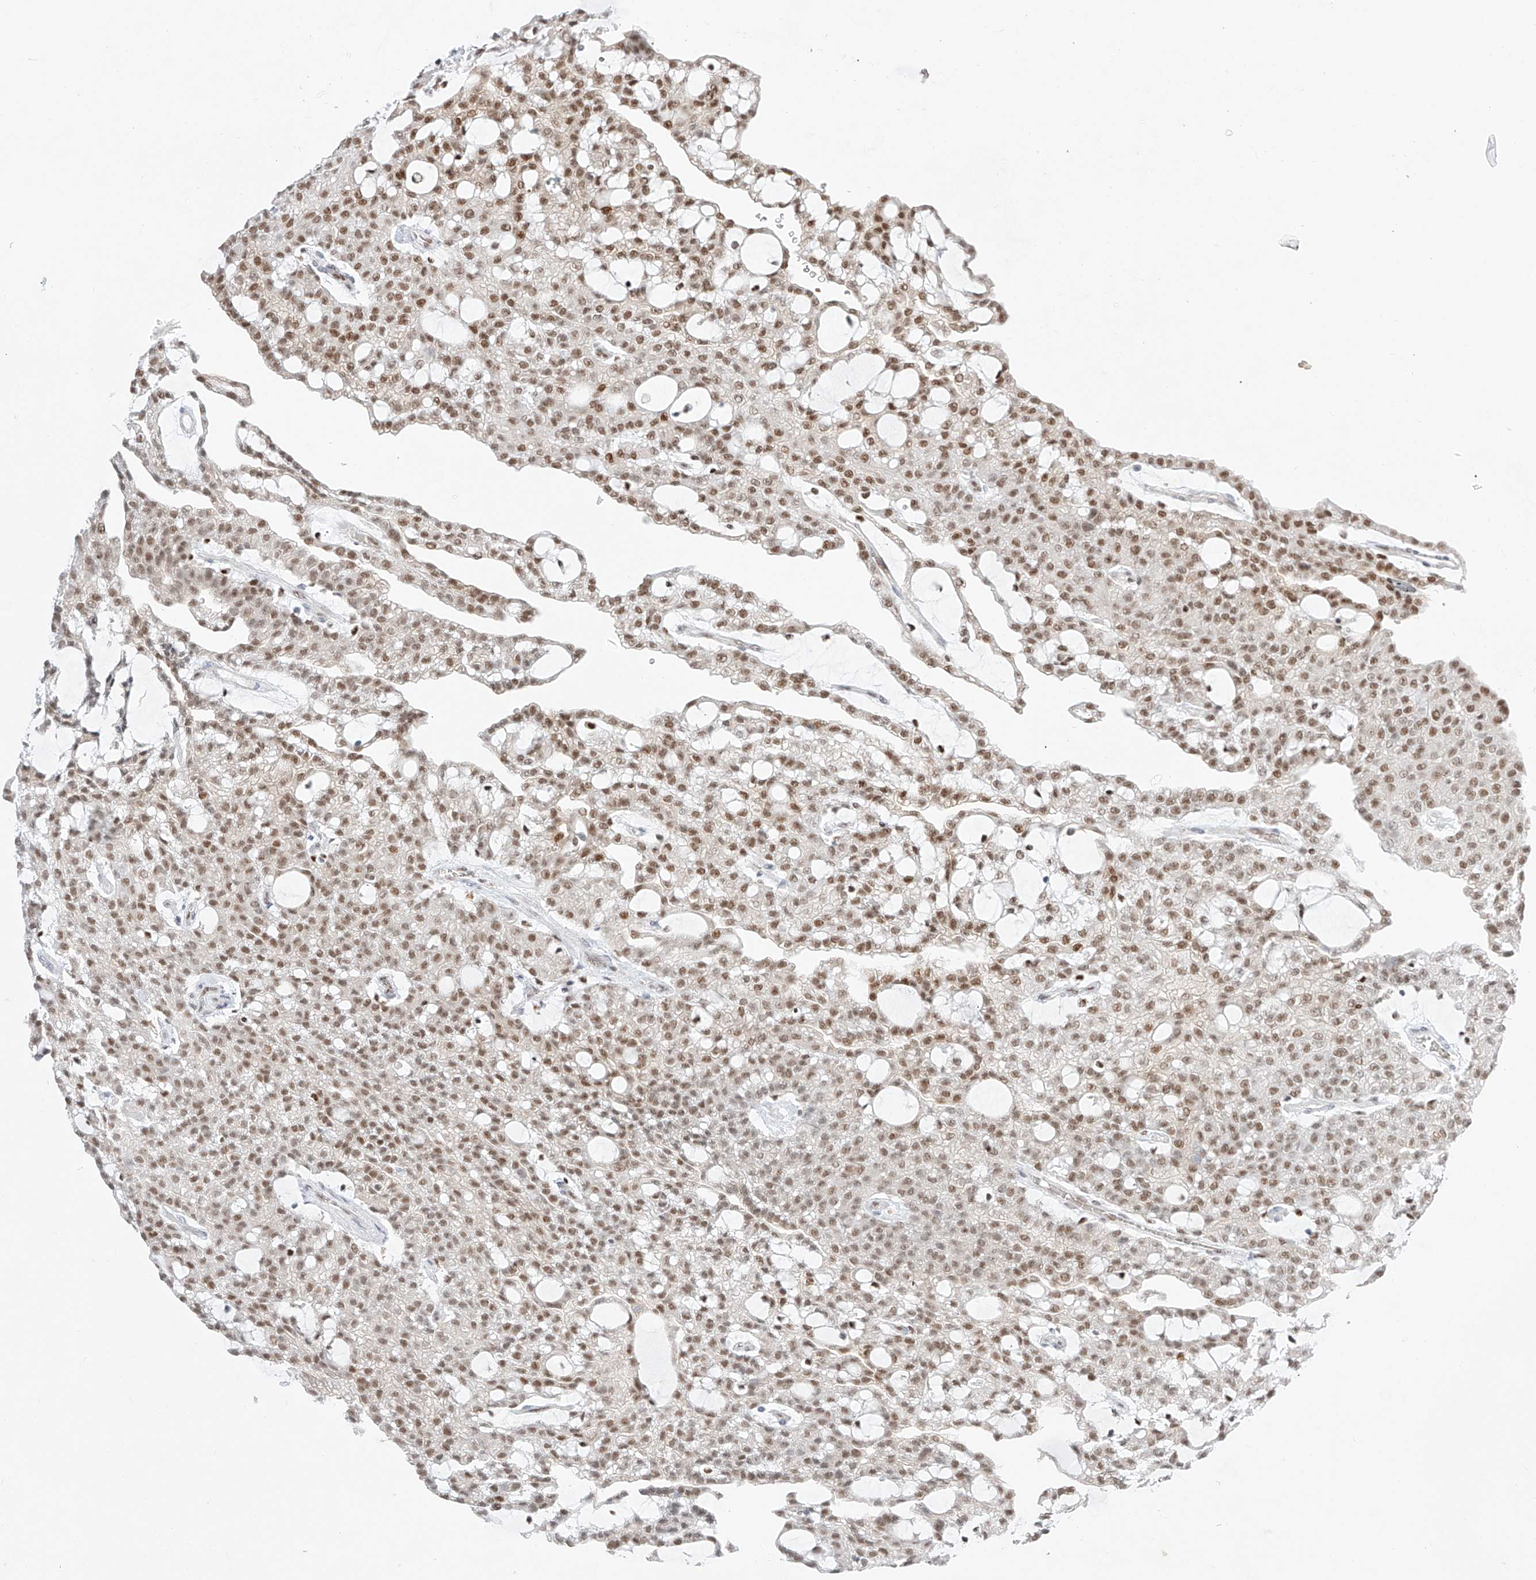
{"staining": {"intensity": "moderate", "quantity": ">75%", "location": "nuclear"}, "tissue": "renal cancer", "cell_type": "Tumor cells", "image_type": "cancer", "snomed": [{"axis": "morphology", "description": "Adenocarcinoma, NOS"}, {"axis": "topography", "description": "Kidney"}], "caption": "DAB immunohistochemical staining of renal adenocarcinoma shows moderate nuclear protein staining in approximately >75% of tumor cells.", "gene": "APIP", "patient": {"sex": "male", "age": 63}}